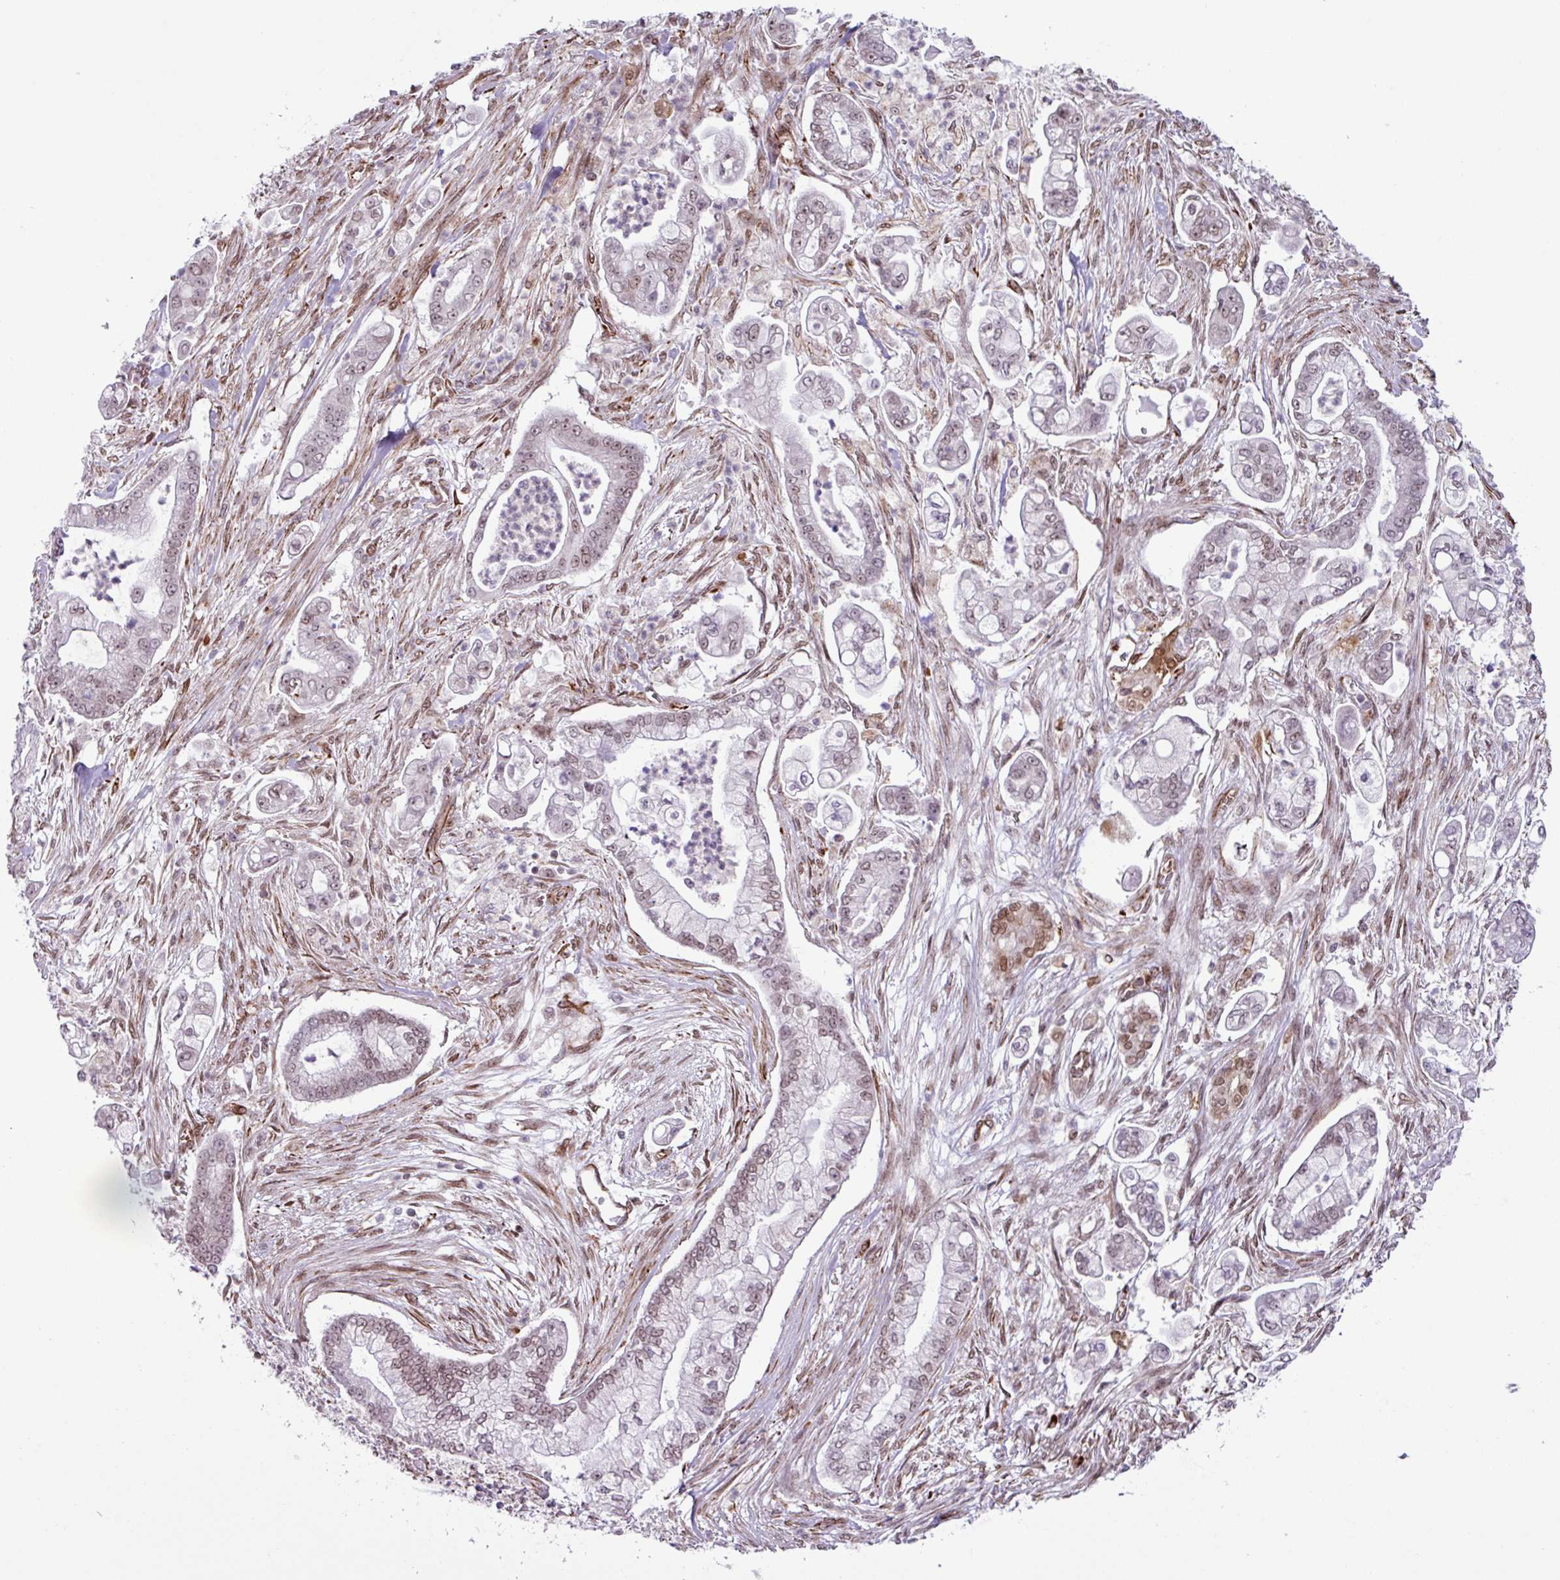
{"staining": {"intensity": "weak", "quantity": "25%-75%", "location": "nuclear"}, "tissue": "pancreatic cancer", "cell_type": "Tumor cells", "image_type": "cancer", "snomed": [{"axis": "morphology", "description": "Adenocarcinoma, NOS"}, {"axis": "topography", "description": "Pancreas"}], "caption": "Immunohistochemistry histopathology image of neoplastic tissue: human pancreatic cancer (adenocarcinoma) stained using immunohistochemistry shows low levels of weak protein expression localized specifically in the nuclear of tumor cells, appearing as a nuclear brown color.", "gene": "CHD3", "patient": {"sex": "female", "age": 69}}